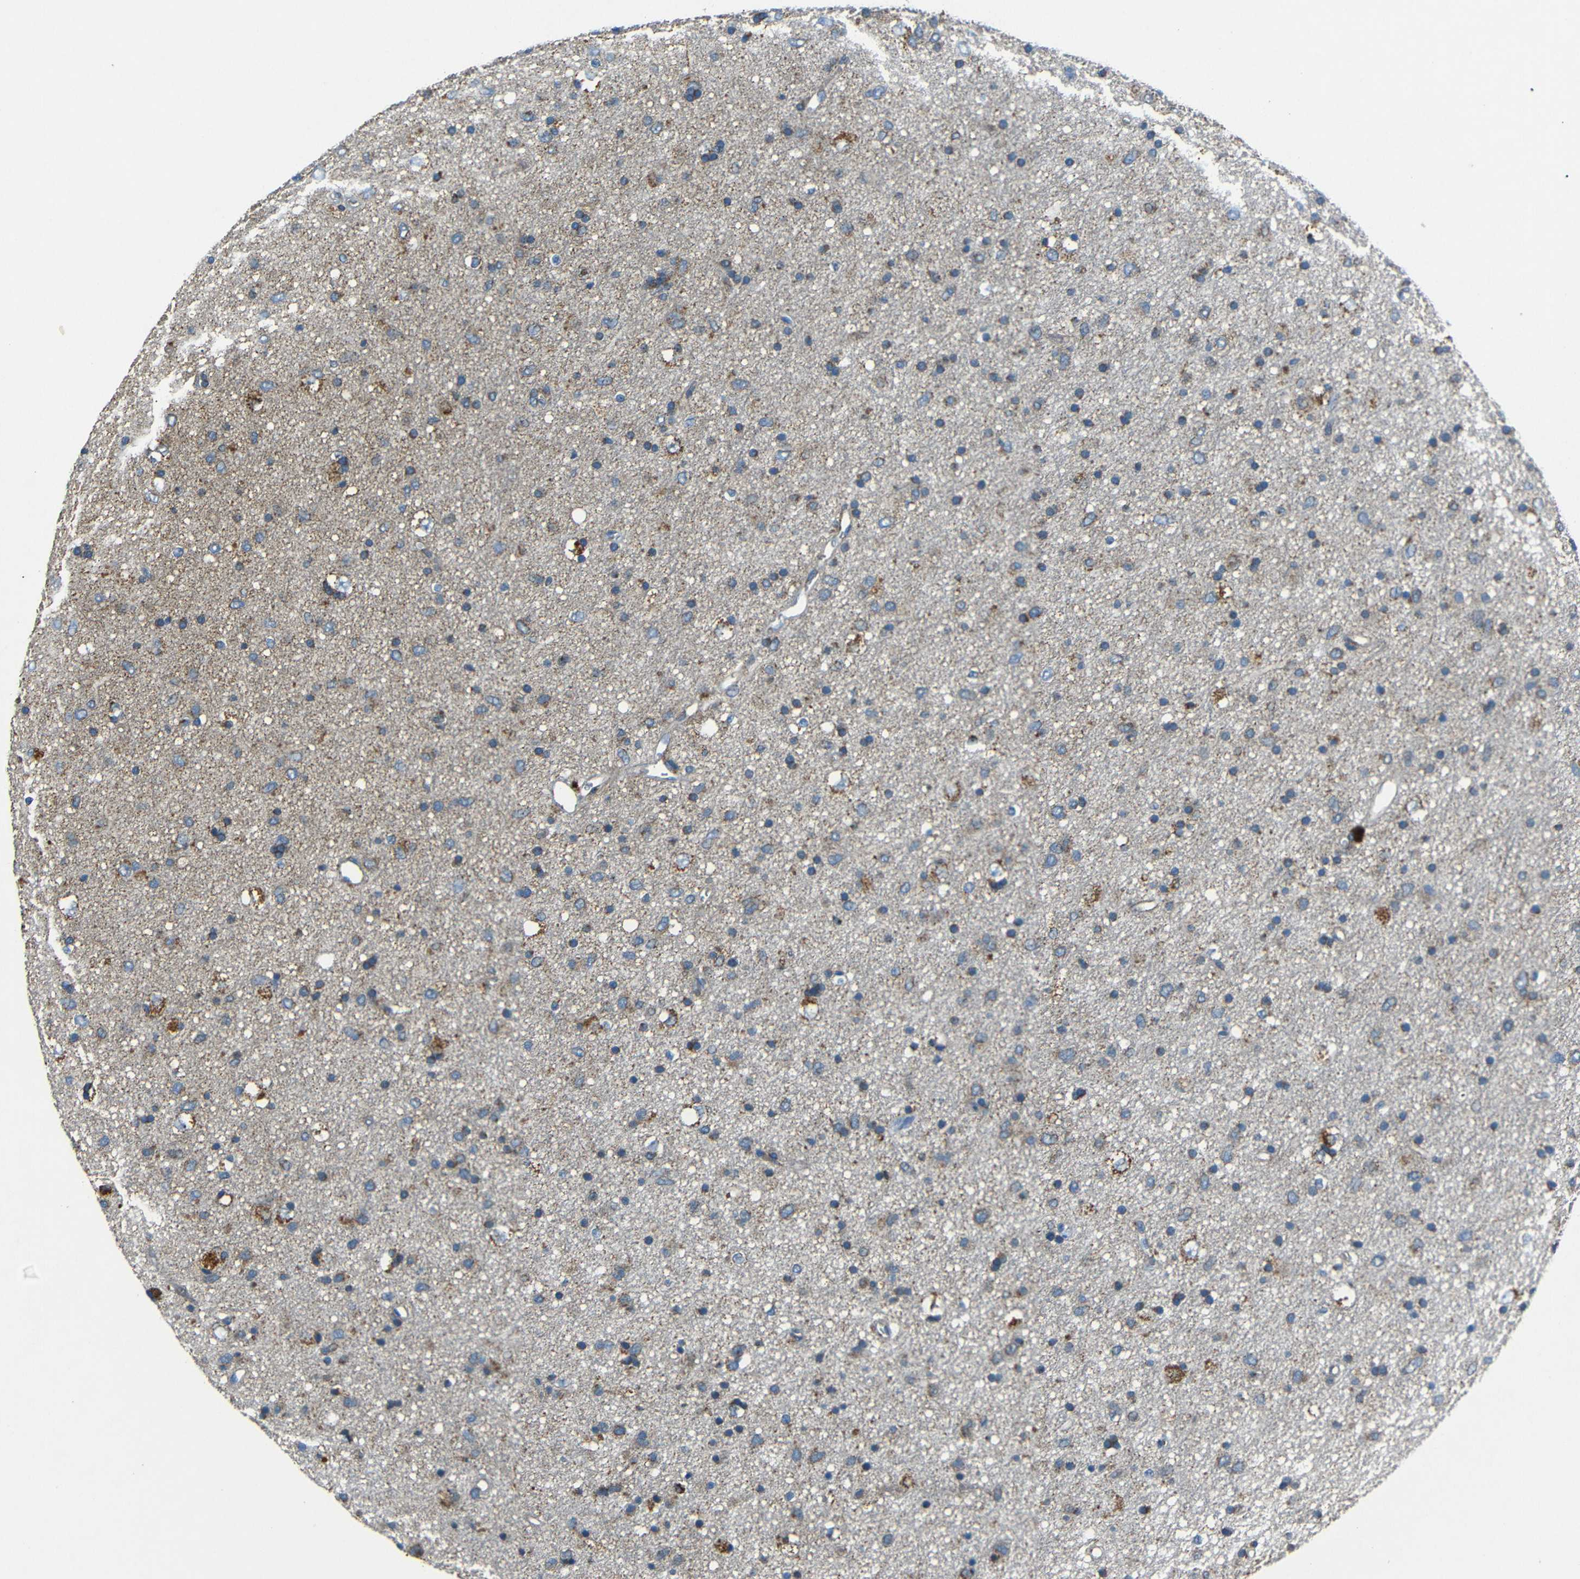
{"staining": {"intensity": "moderate", "quantity": ">75%", "location": "cytoplasmic/membranous"}, "tissue": "glioma", "cell_type": "Tumor cells", "image_type": "cancer", "snomed": [{"axis": "morphology", "description": "Glioma, malignant, Low grade"}, {"axis": "topography", "description": "Brain"}], "caption": "Immunohistochemical staining of glioma reveals medium levels of moderate cytoplasmic/membranous staining in approximately >75% of tumor cells.", "gene": "NETO2", "patient": {"sex": "male", "age": 77}}